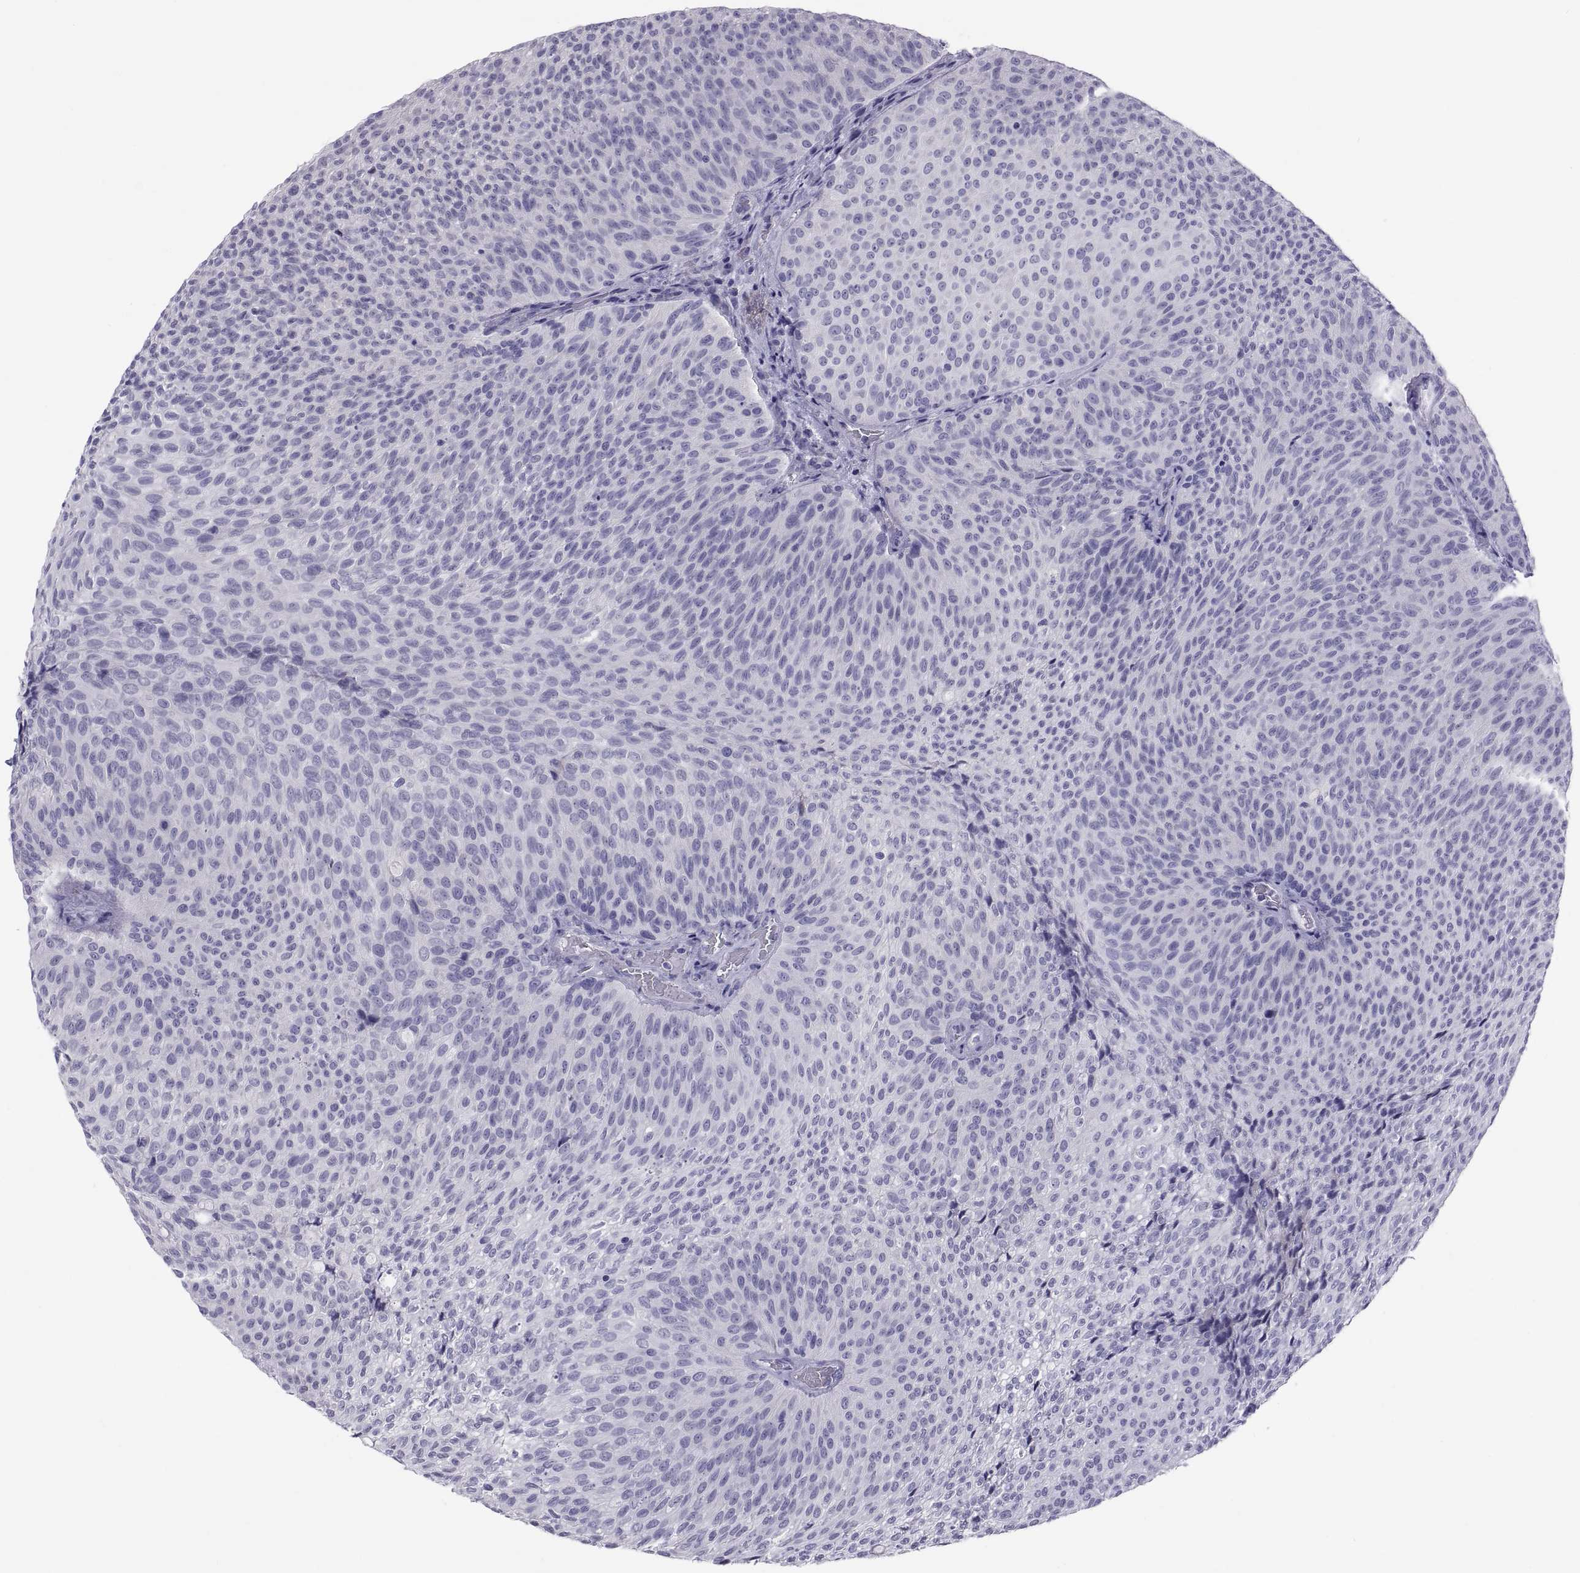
{"staining": {"intensity": "negative", "quantity": "none", "location": "none"}, "tissue": "urothelial cancer", "cell_type": "Tumor cells", "image_type": "cancer", "snomed": [{"axis": "morphology", "description": "Urothelial carcinoma, Low grade"}, {"axis": "topography", "description": "Urinary bladder"}], "caption": "DAB (3,3'-diaminobenzidine) immunohistochemical staining of urothelial cancer displays no significant staining in tumor cells.", "gene": "RNASE12", "patient": {"sex": "male", "age": 78}}